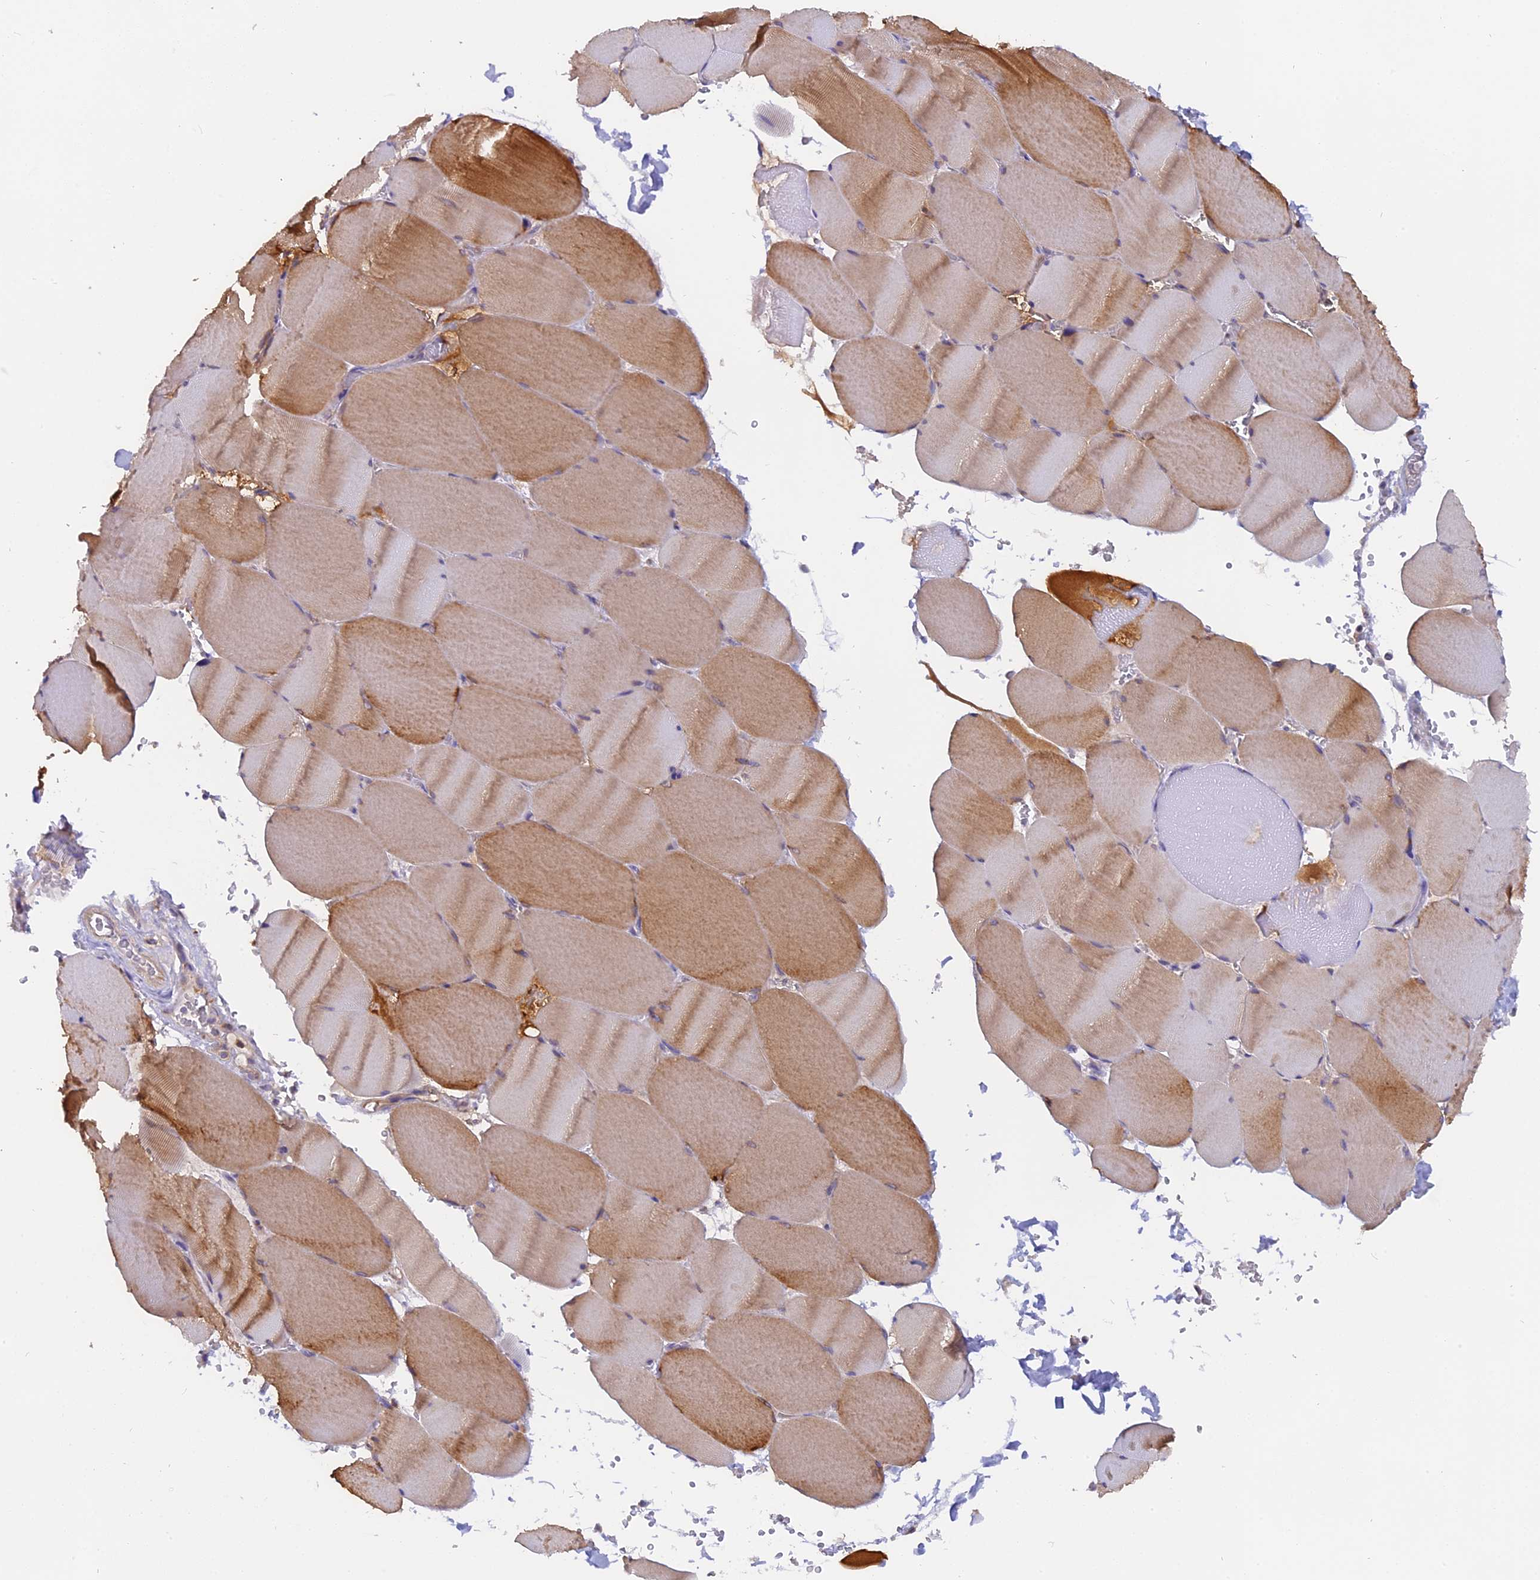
{"staining": {"intensity": "moderate", "quantity": ">75%", "location": "cytoplasmic/membranous"}, "tissue": "skeletal muscle", "cell_type": "Myocytes", "image_type": "normal", "snomed": [{"axis": "morphology", "description": "Normal tissue, NOS"}, {"axis": "topography", "description": "Skeletal muscle"}, {"axis": "topography", "description": "Head-Neck"}], "caption": "High-magnification brightfield microscopy of benign skeletal muscle stained with DAB (brown) and counterstained with hematoxylin (blue). myocytes exhibit moderate cytoplasmic/membranous staining is present in about>75% of cells. Nuclei are stained in blue.", "gene": "FAM118B", "patient": {"sex": "male", "age": 66}}